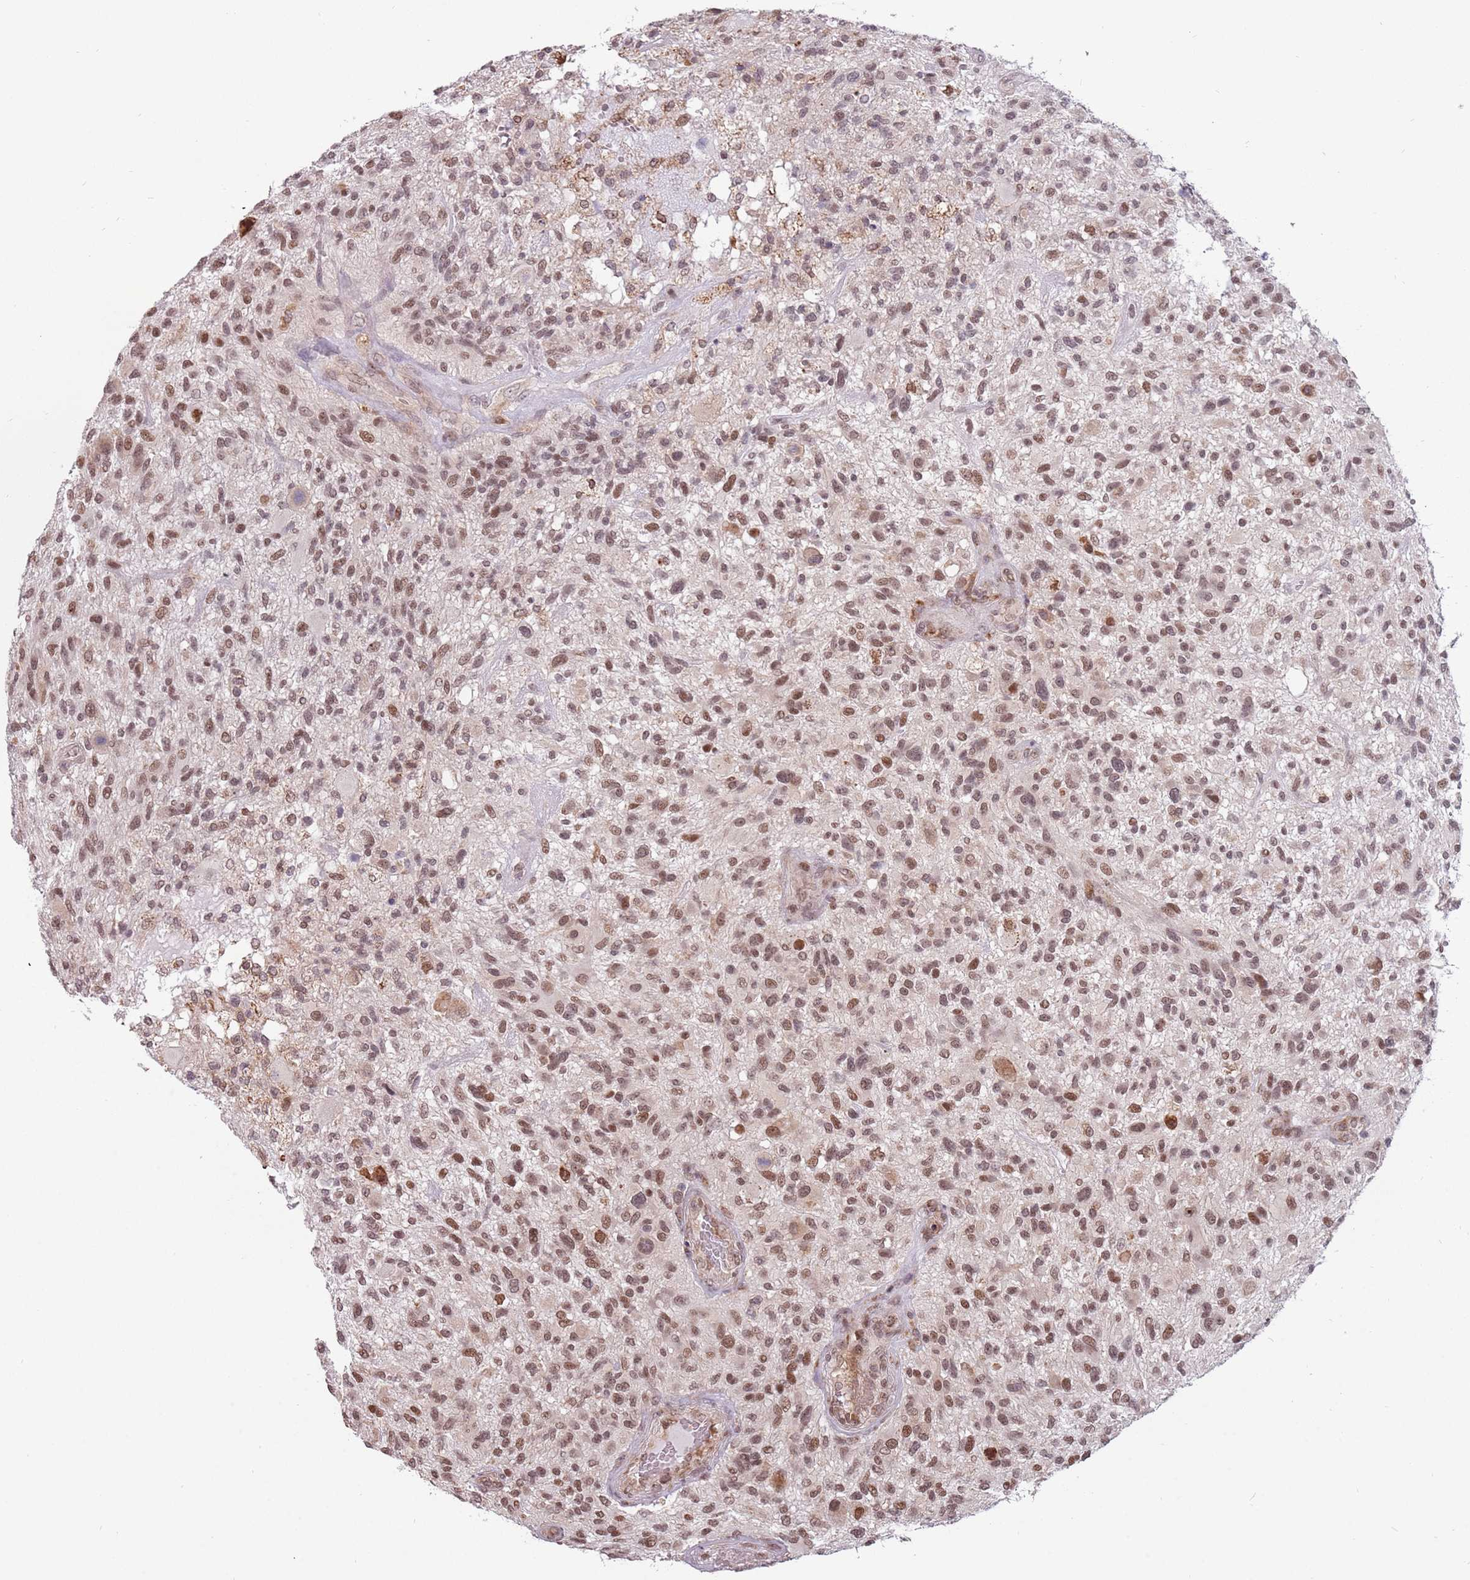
{"staining": {"intensity": "moderate", "quantity": ">75%", "location": "nuclear"}, "tissue": "glioma", "cell_type": "Tumor cells", "image_type": "cancer", "snomed": [{"axis": "morphology", "description": "Glioma, malignant, High grade"}, {"axis": "topography", "description": "Brain"}], "caption": "DAB (3,3'-diaminobenzidine) immunohistochemical staining of human malignant high-grade glioma demonstrates moderate nuclear protein positivity in approximately >75% of tumor cells.", "gene": "BARD1", "patient": {"sex": "male", "age": 47}}